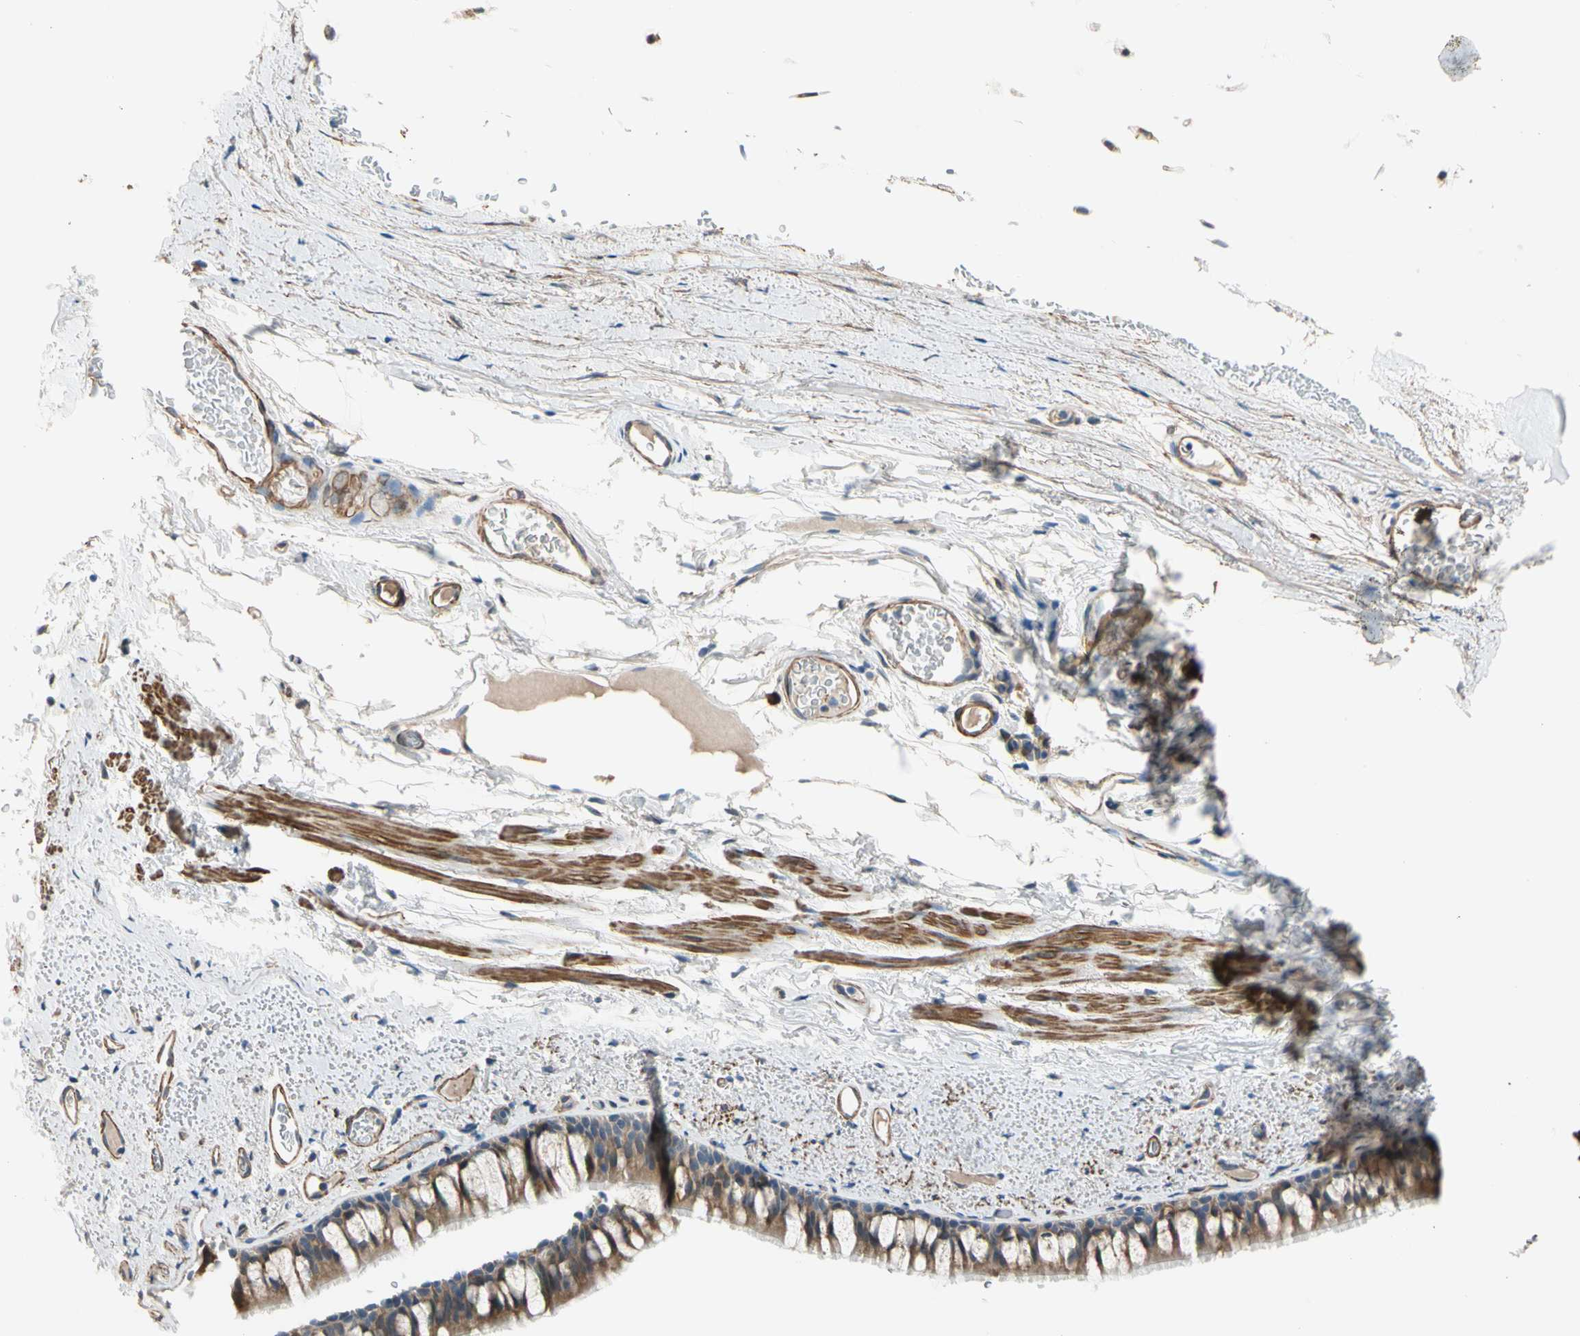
{"staining": {"intensity": "moderate", "quantity": ">75%", "location": "cytoplasmic/membranous"}, "tissue": "bronchus", "cell_type": "Respiratory epithelial cells", "image_type": "normal", "snomed": [{"axis": "morphology", "description": "Normal tissue, NOS"}, {"axis": "topography", "description": "Bronchus"}], "caption": "Protein staining by immunohistochemistry displays moderate cytoplasmic/membranous staining in about >75% of respiratory epithelial cells in normal bronchus. Ihc stains the protein of interest in brown and the nuclei are stained blue.", "gene": "LIMK2", "patient": {"sex": "female", "age": 73}}